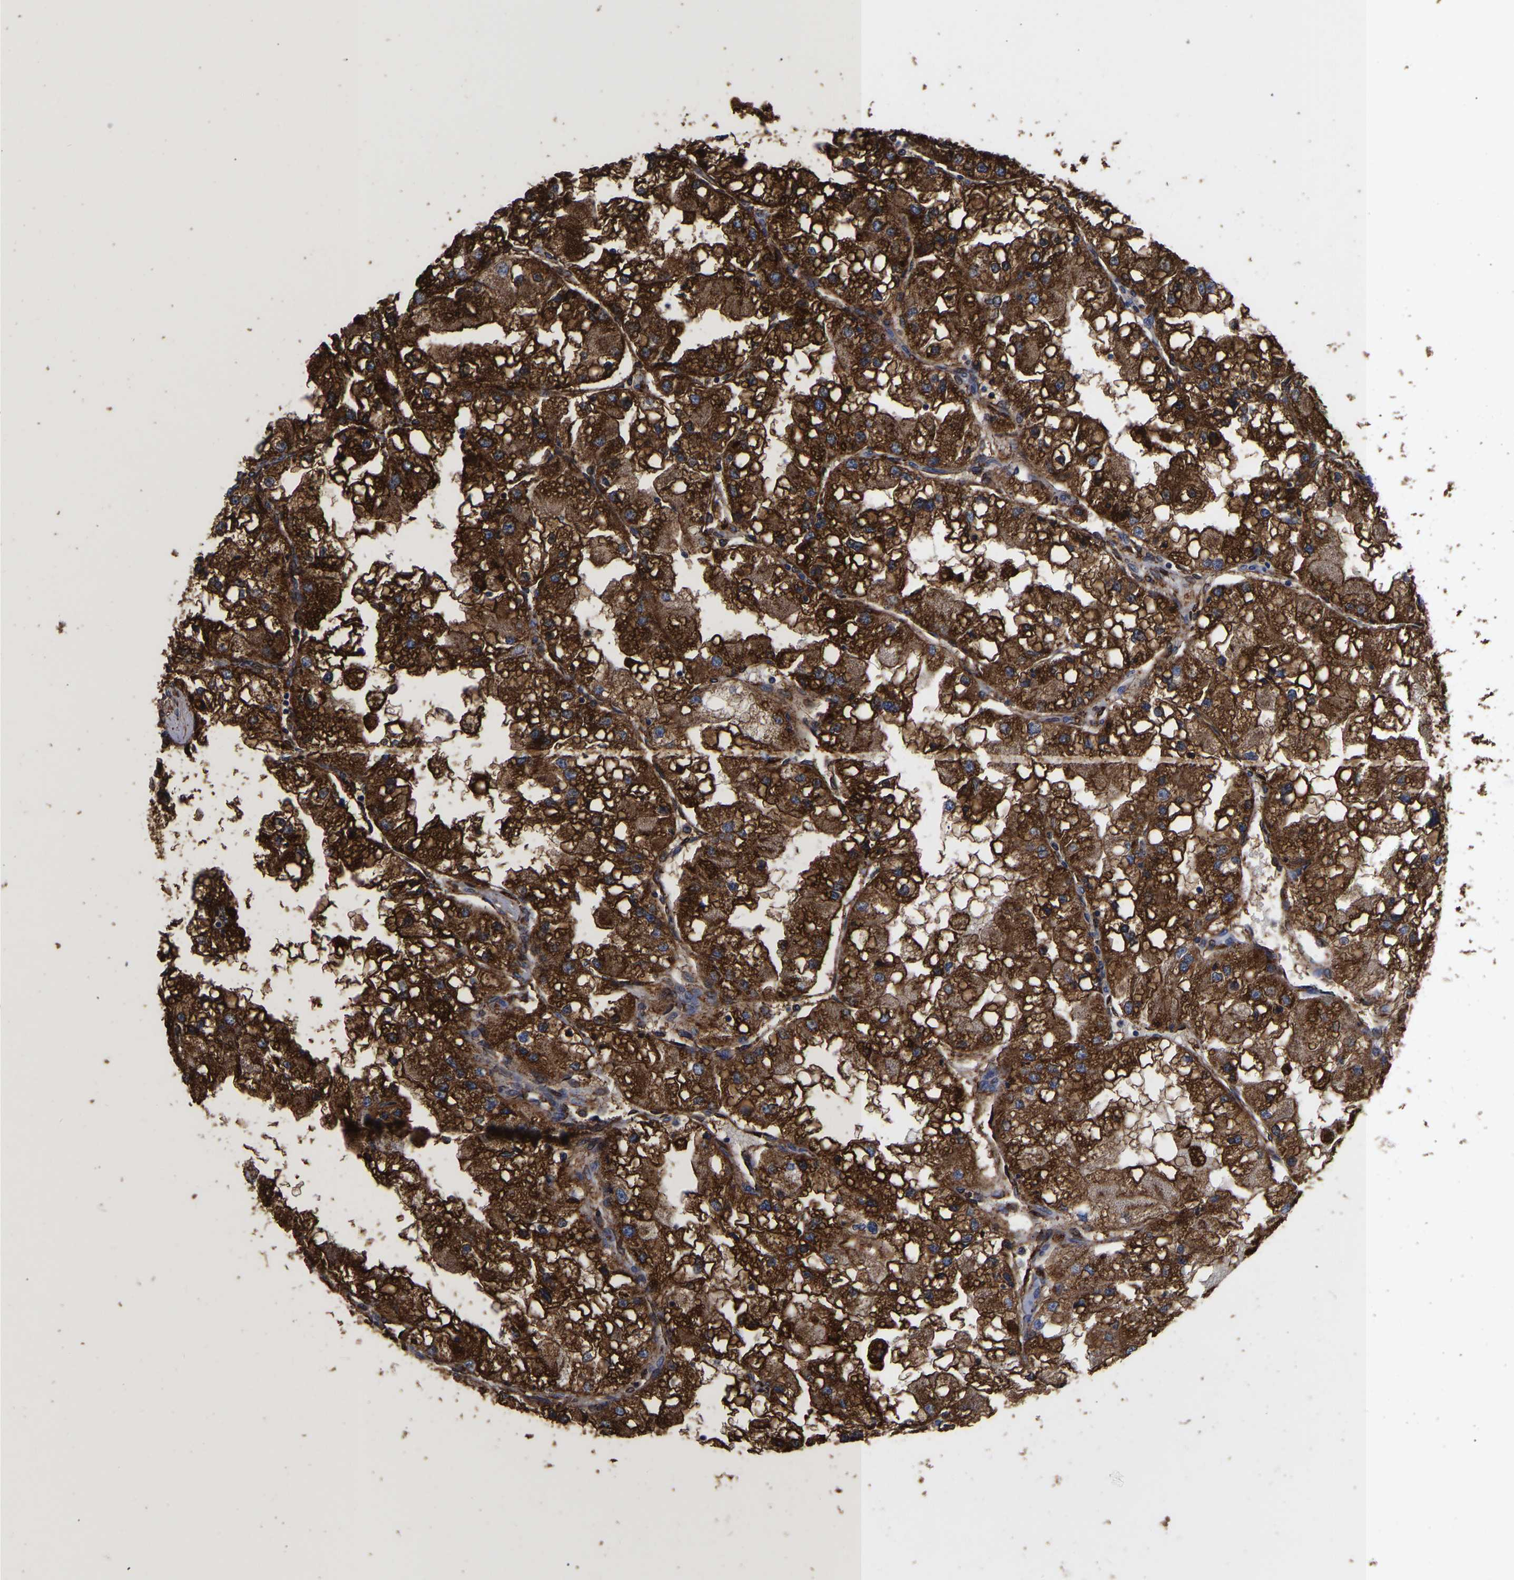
{"staining": {"intensity": "strong", "quantity": ">75%", "location": "cytoplasmic/membranous"}, "tissue": "renal cancer", "cell_type": "Tumor cells", "image_type": "cancer", "snomed": [{"axis": "morphology", "description": "Adenocarcinoma, NOS"}, {"axis": "topography", "description": "Kidney"}], "caption": "IHC image of human renal cancer (adenocarcinoma) stained for a protein (brown), which displays high levels of strong cytoplasmic/membranous positivity in about >75% of tumor cells.", "gene": "LIF", "patient": {"sex": "male", "age": 68}}